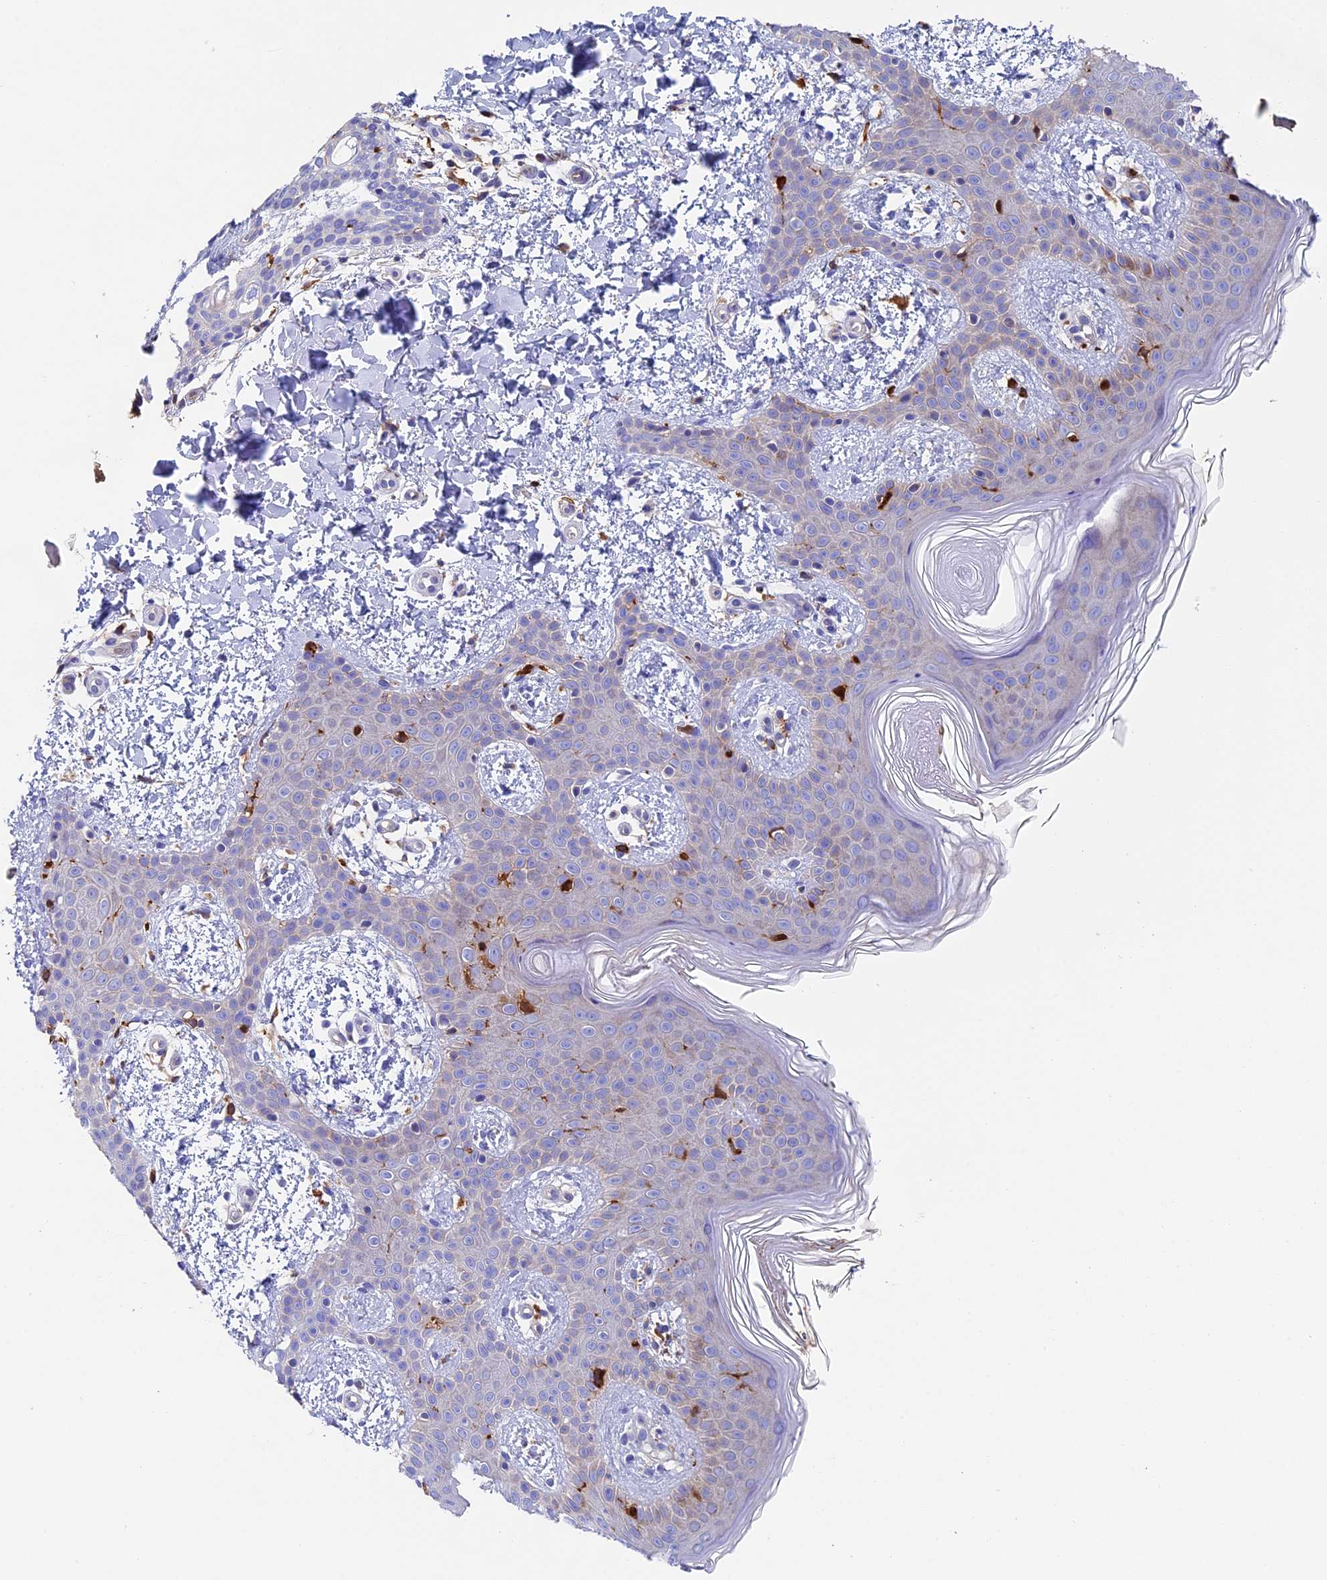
{"staining": {"intensity": "negative", "quantity": "none", "location": "none"}, "tissue": "skin", "cell_type": "Fibroblasts", "image_type": "normal", "snomed": [{"axis": "morphology", "description": "Normal tissue, NOS"}, {"axis": "topography", "description": "Skin"}], "caption": "Immunohistochemistry of normal skin reveals no expression in fibroblasts.", "gene": "ADAT1", "patient": {"sex": "male", "age": 36}}